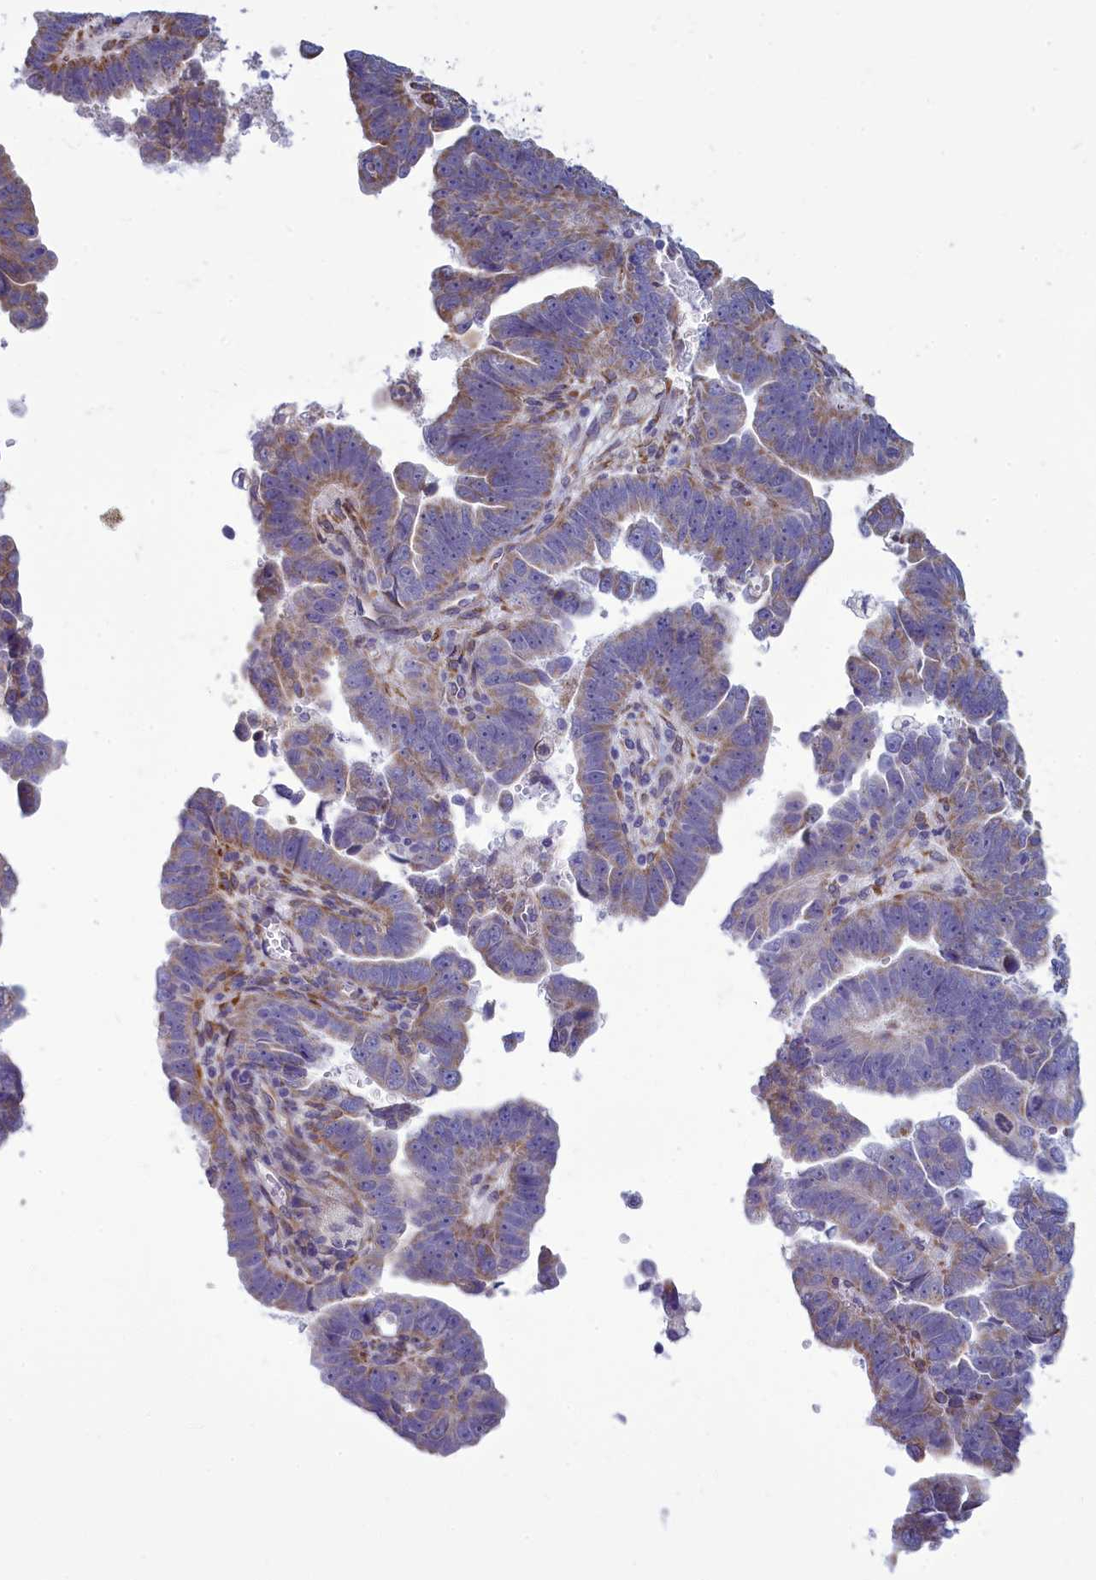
{"staining": {"intensity": "moderate", "quantity": "25%-75%", "location": "cytoplasmic/membranous"}, "tissue": "endometrial cancer", "cell_type": "Tumor cells", "image_type": "cancer", "snomed": [{"axis": "morphology", "description": "Adenocarcinoma, NOS"}, {"axis": "topography", "description": "Endometrium"}], "caption": "The photomicrograph exhibits a brown stain indicating the presence of a protein in the cytoplasmic/membranous of tumor cells in endometrial adenocarcinoma.", "gene": "CENATAC", "patient": {"sex": "female", "age": 75}}